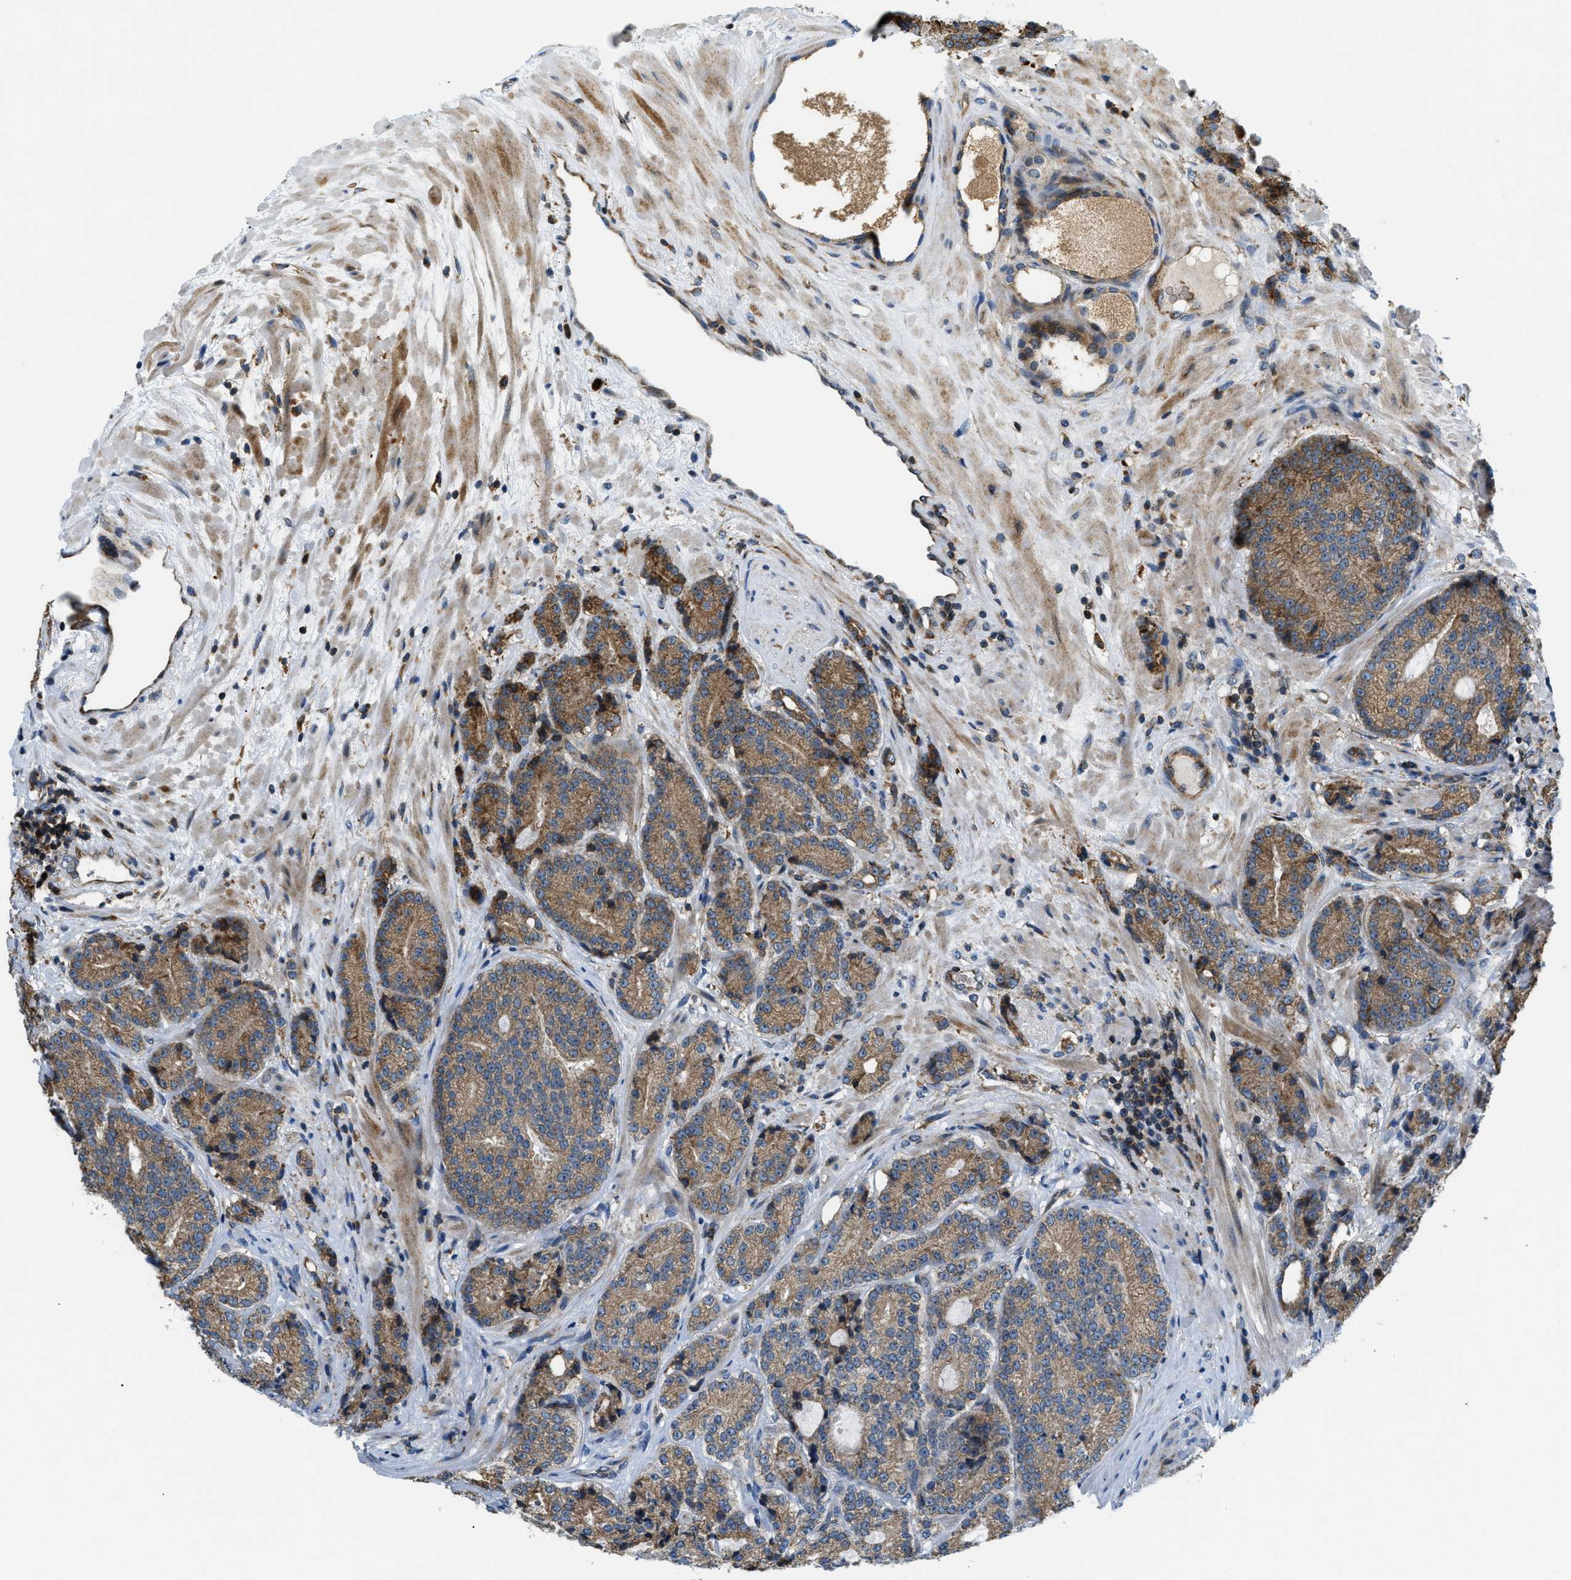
{"staining": {"intensity": "moderate", "quantity": ">75%", "location": "cytoplasmic/membranous"}, "tissue": "prostate cancer", "cell_type": "Tumor cells", "image_type": "cancer", "snomed": [{"axis": "morphology", "description": "Adenocarcinoma, High grade"}, {"axis": "topography", "description": "Prostate"}], "caption": "The image shows immunohistochemical staining of prostate cancer. There is moderate cytoplasmic/membranous expression is identified in about >75% of tumor cells.", "gene": "CSPG4", "patient": {"sex": "male", "age": 61}}